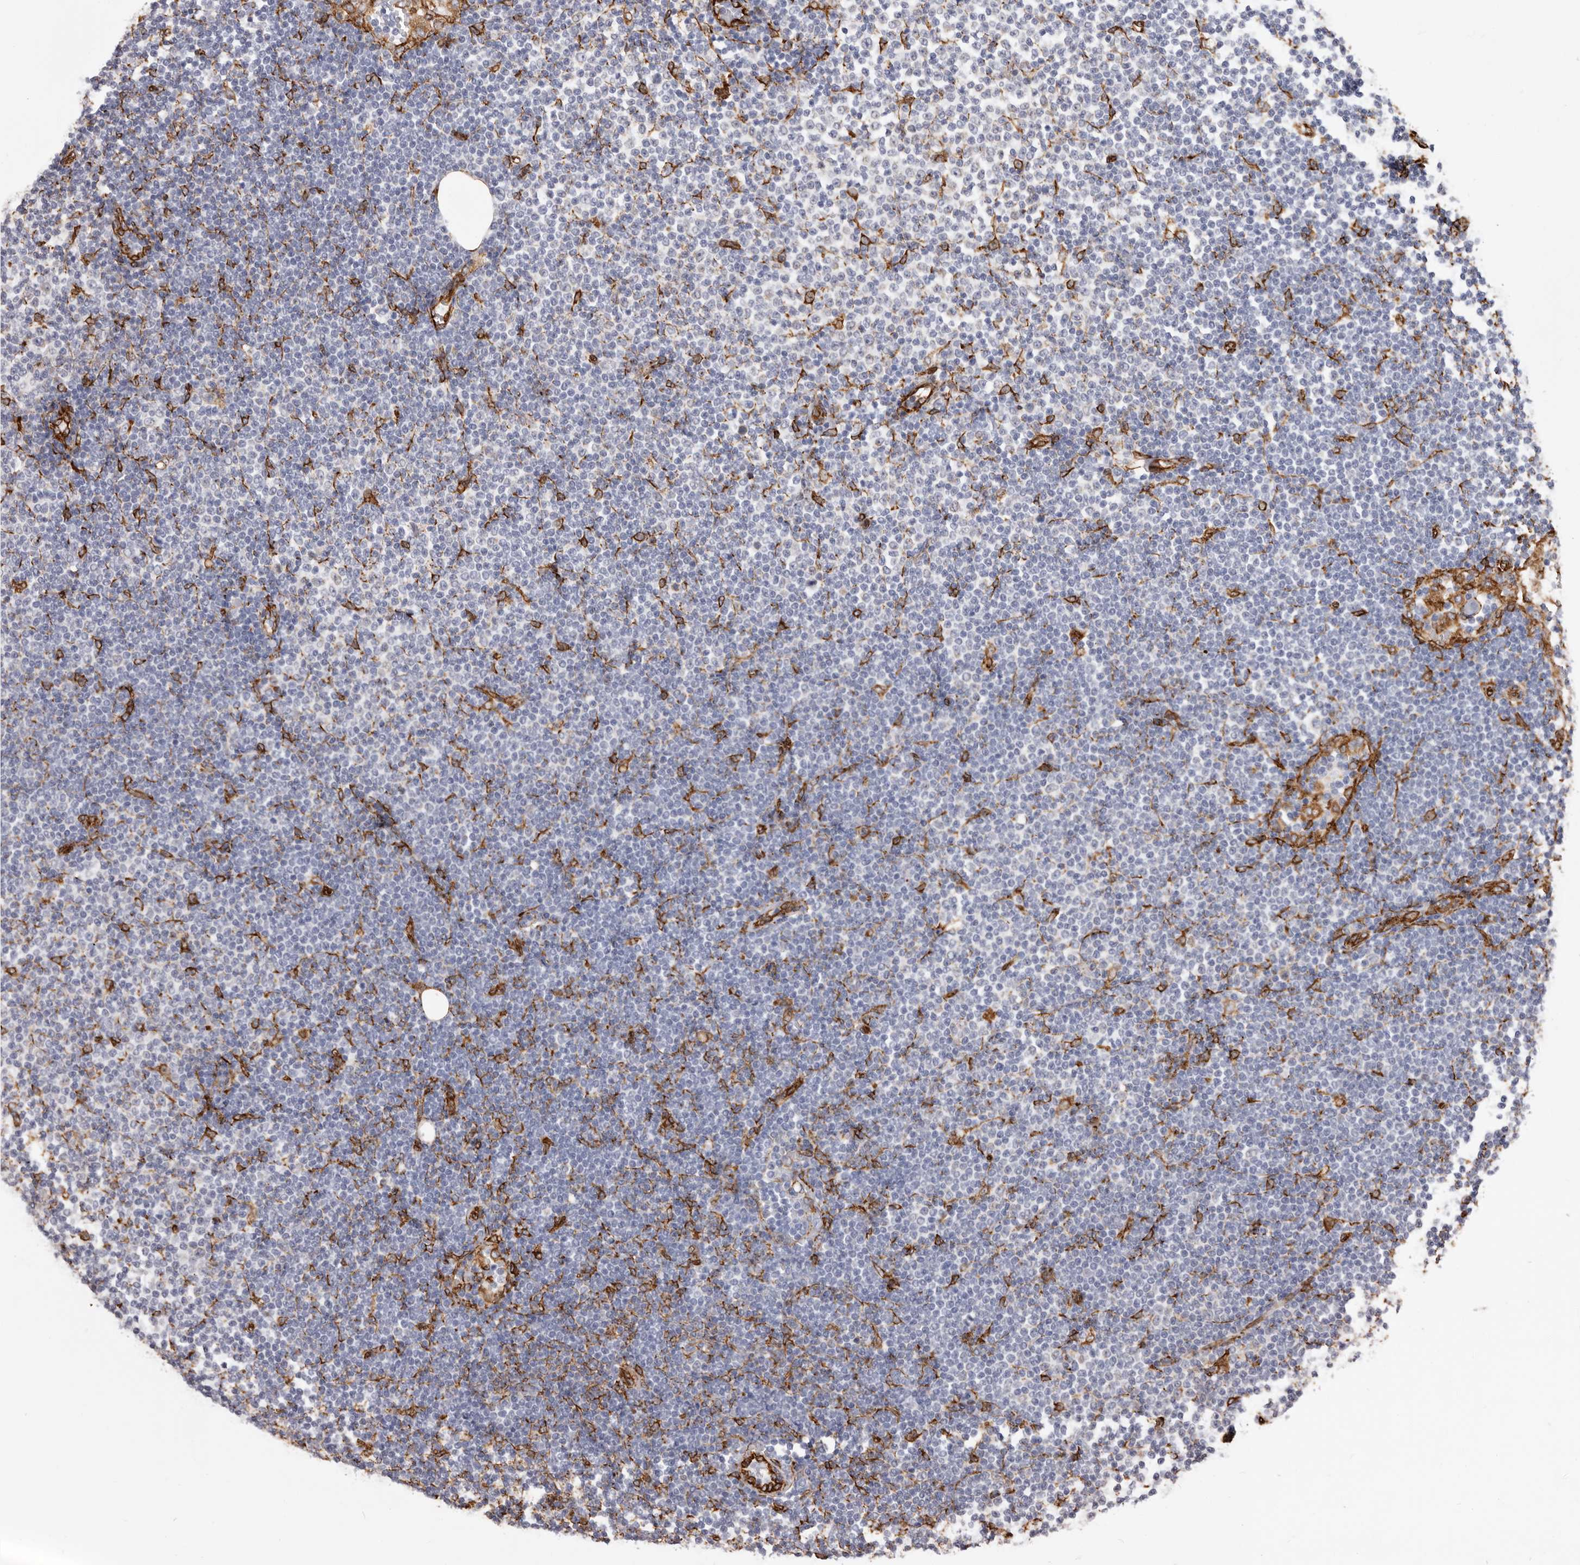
{"staining": {"intensity": "negative", "quantity": "none", "location": "none"}, "tissue": "lymphoma", "cell_type": "Tumor cells", "image_type": "cancer", "snomed": [{"axis": "morphology", "description": "Malignant lymphoma, non-Hodgkin's type, Low grade"}, {"axis": "topography", "description": "Lymph node"}], "caption": "Tumor cells show no significant protein expression in lymphoma.", "gene": "SEMA3E", "patient": {"sex": "female", "age": 53}}